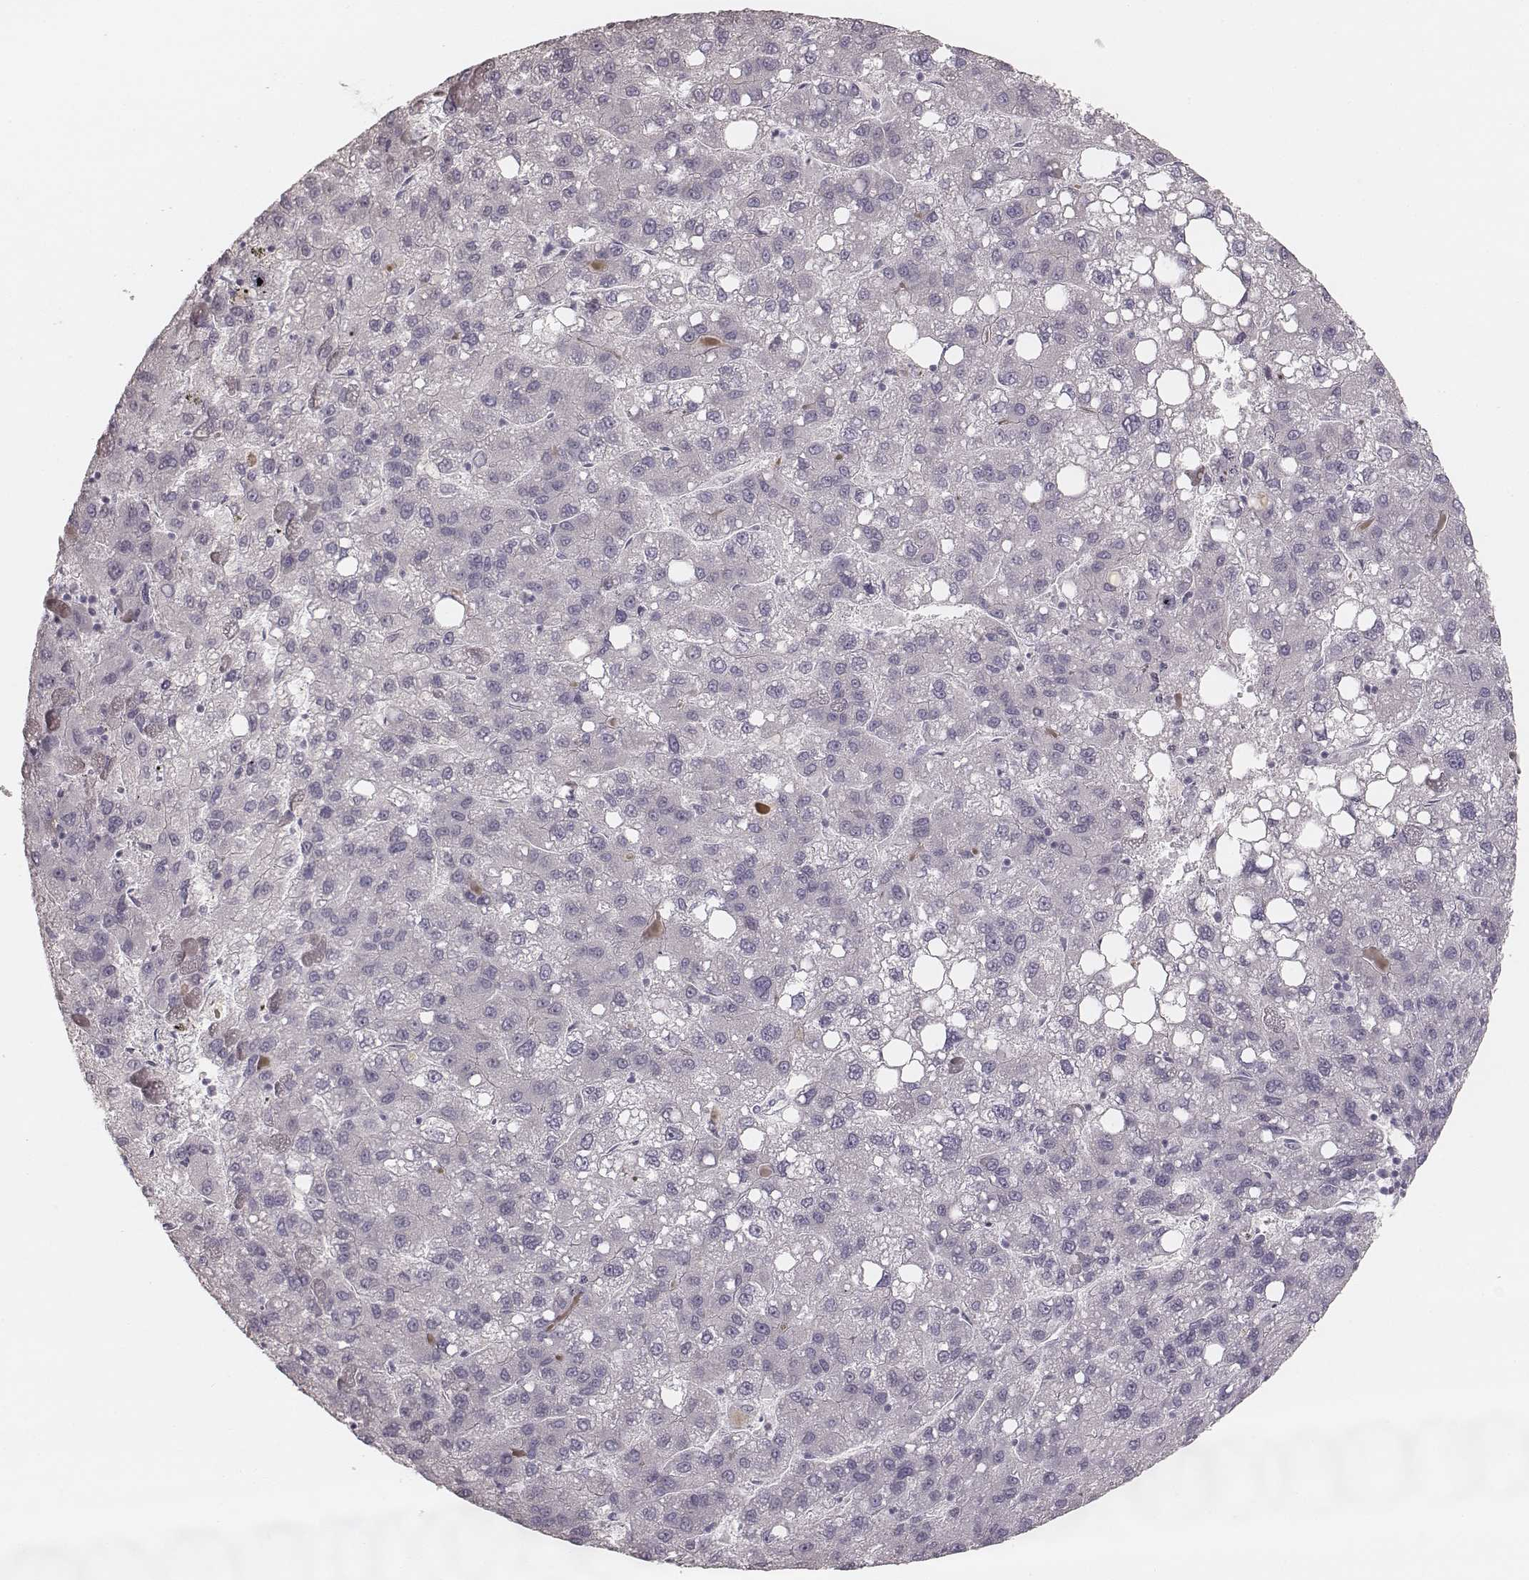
{"staining": {"intensity": "negative", "quantity": "none", "location": "none"}, "tissue": "liver cancer", "cell_type": "Tumor cells", "image_type": "cancer", "snomed": [{"axis": "morphology", "description": "Carcinoma, Hepatocellular, NOS"}, {"axis": "topography", "description": "Liver"}], "caption": "Histopathology image shows no protein expression in tumor cells of liver cancer tissue.", "gene": "ZP4", "patient": {"sex": "female", "age": 82}}